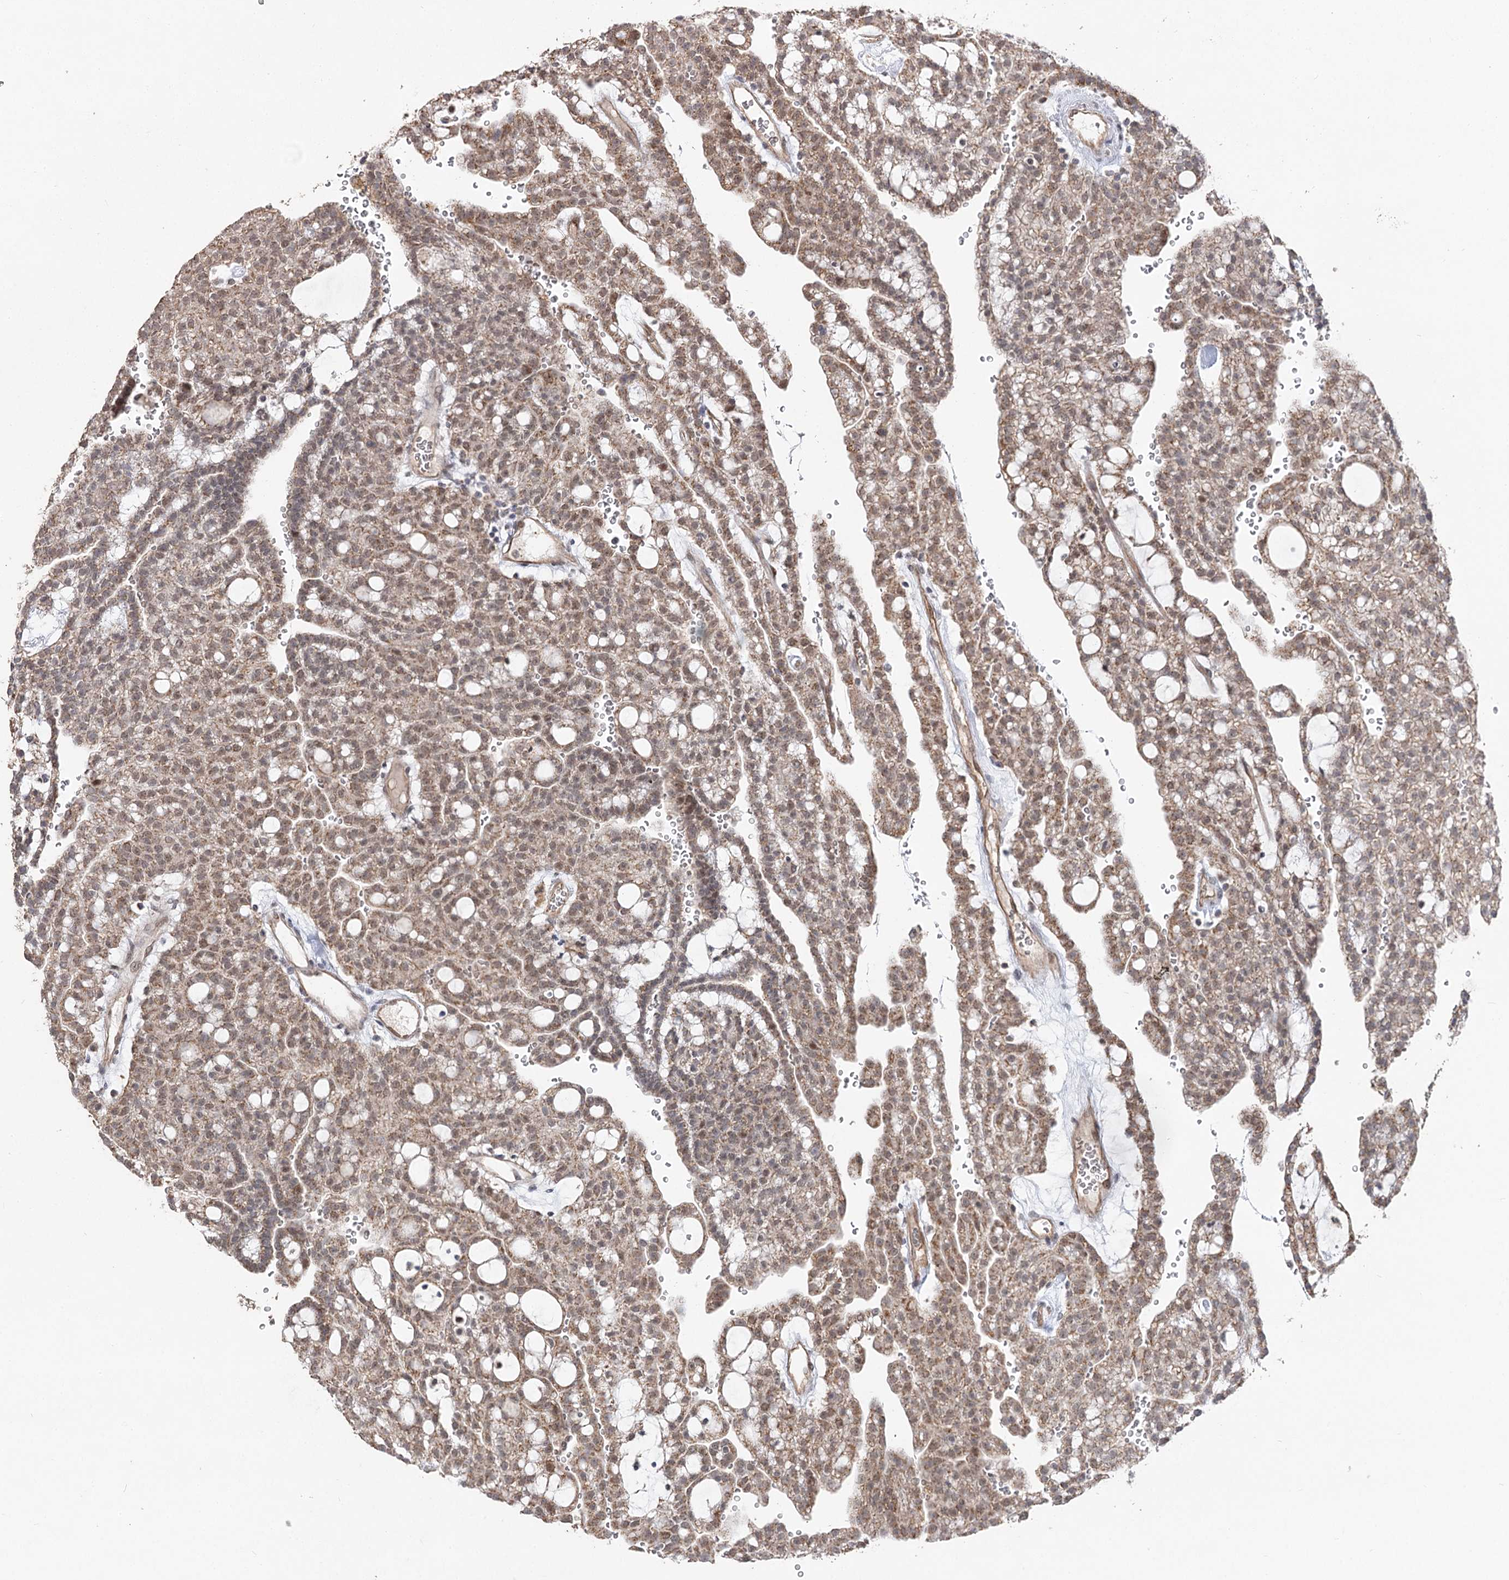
{"staining": {"intensity": "moderate", "quantity": ">75%", "location": "cytoplasmic/membranous"}, "tissue": "renal cancer", "cell_type": "Tumor cells", "image_type": "cancer", "snomed": [{"axis": "morphology", "description": "Adenocarcinoma, NOS"}, {"axis": "topography", "description": "Kidney"}], "caption": "Renal cancer tissue exhibits moderate cytoplasmic/membranous positivity in about >75% of tumor cells, visualized by immunohistochemistry.", "gene": "RUFY4", "patient": {"sex": "male", "age": 63}}